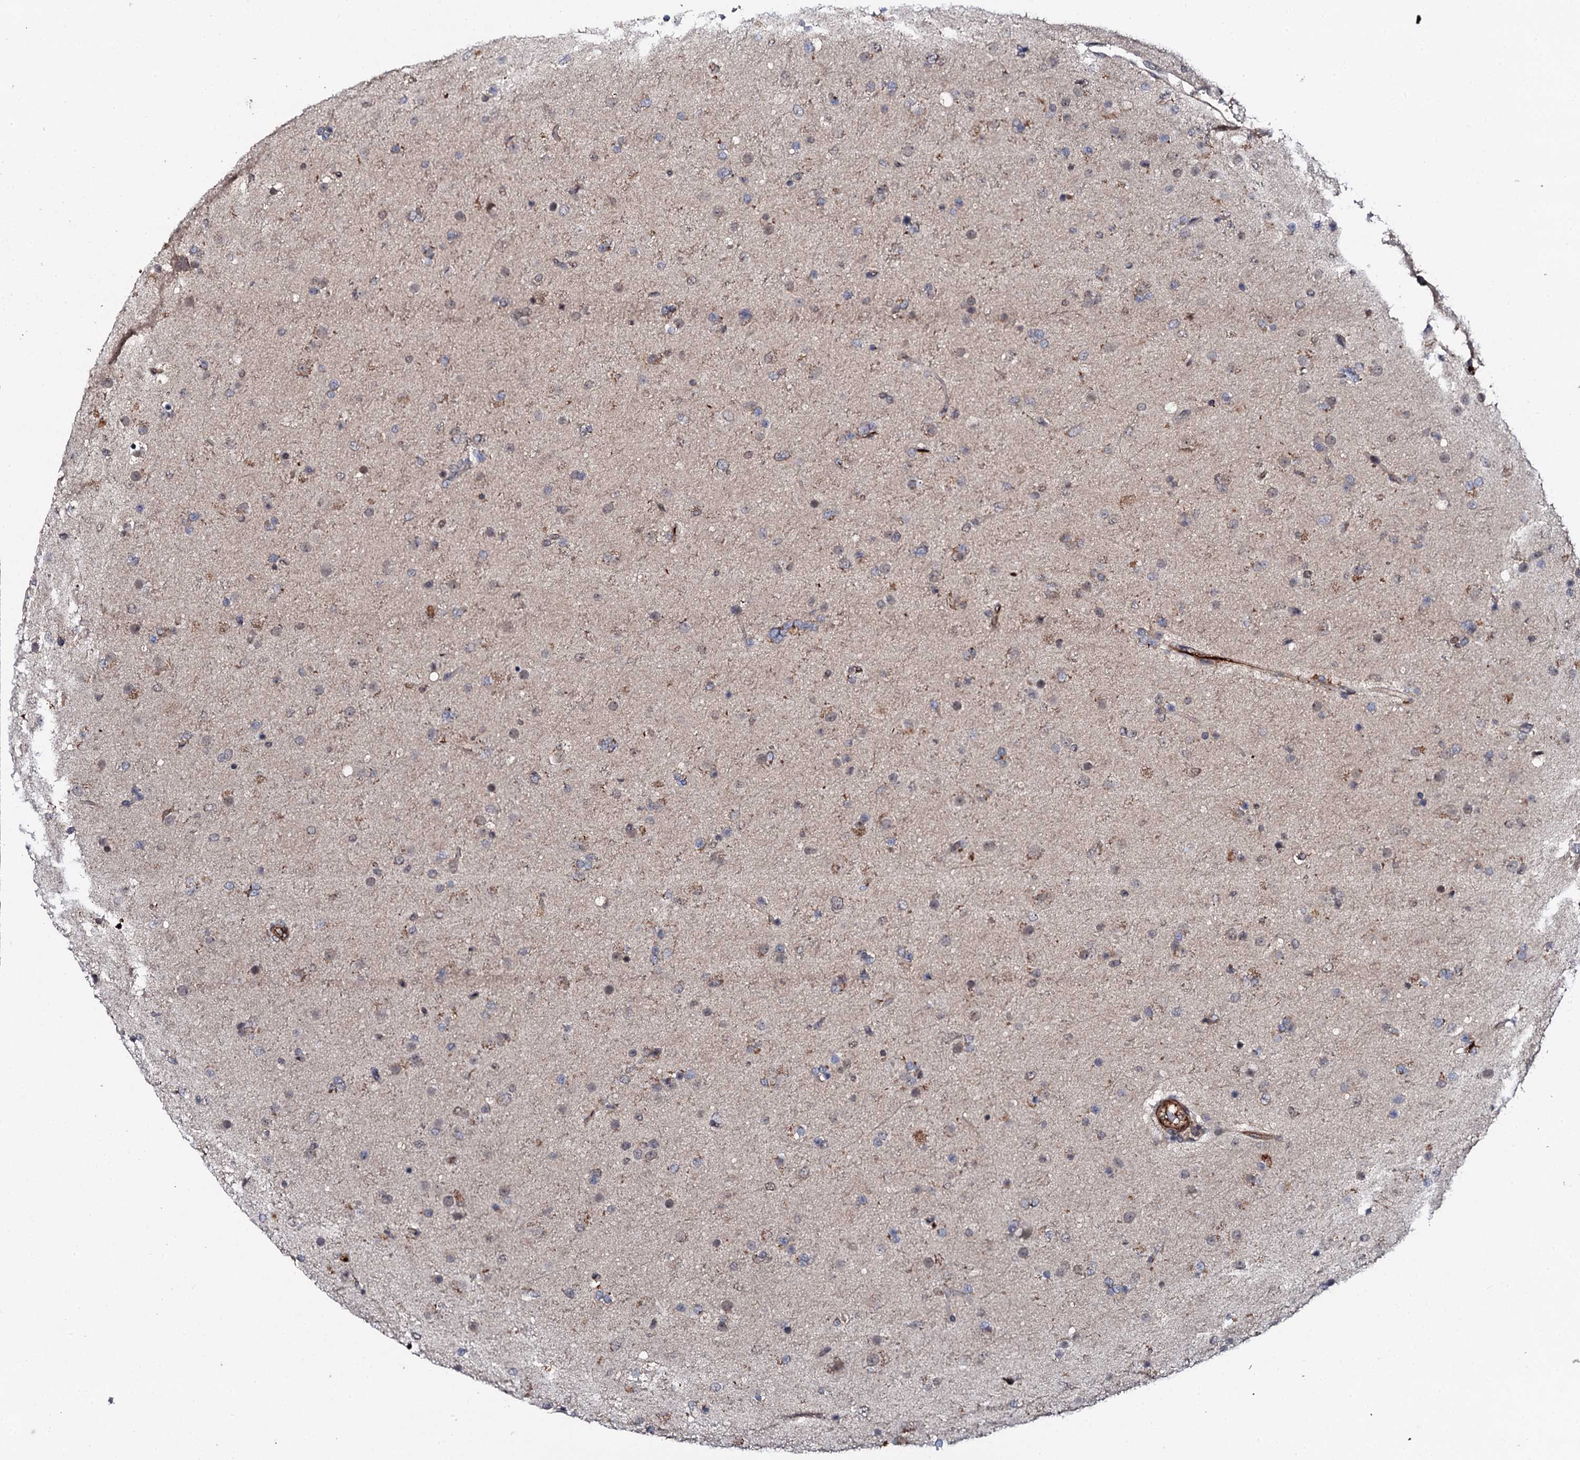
{"staining": {"intensity": "weak", "quantity": "25%-75%", "location": "cytoplasmic/membranous,nuclear"}, "tissue": "glioma", "cell_type": "Tumor cells", "image_type": "cancer", "snomed": [{"axis": "morphology", "description": "Glioma, malignant, Low grade"}, {"axis": "topography", "description": "Brain"}], "caption": "Immunohistochemistry micrograph of neoplastic tissue: glioma stained using IHC reveals low levels of weak protein expression localized specifically in the cytoplasmic/membranous and nuclear of tumor cells, appearing as a cytoplasmic/membranous and nuclear brown color.", "gene": "FAM111A", "patient": {"sex": "male", "age": 65}}